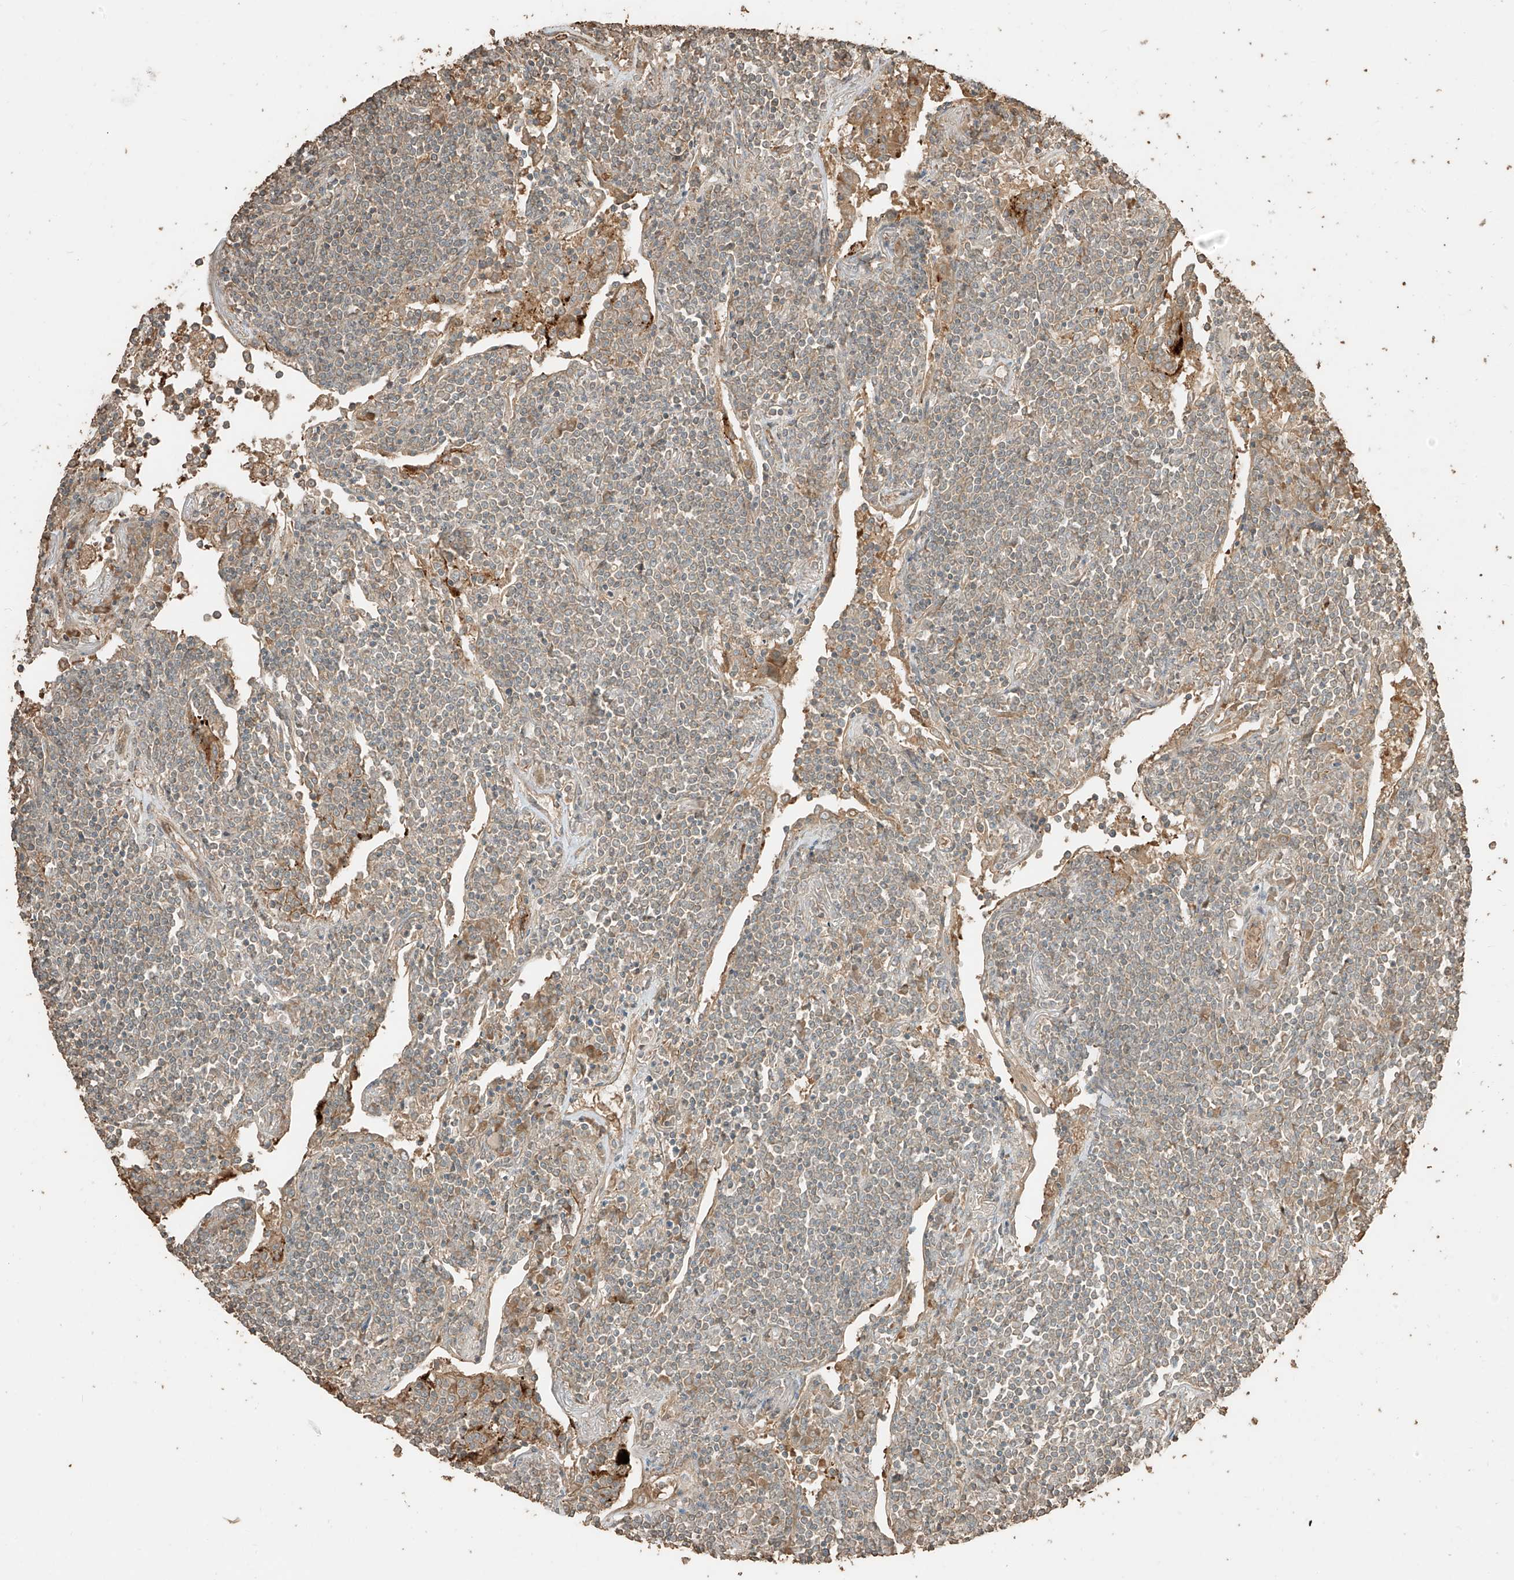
{"staining": {"intensity": "weak", "quantity": ">75%", "location": "cytoplasmic/membranous"}, "tissue": "lymphoma", "cell_type": "Tumor cells", "image_type": "cancer", "snomed": [{"axis": "morphology", "description": "Malignant lymphoma, non-Hodgkin's type, Low grade"}, {"axis": "topography", "description": "Lung"}], "caption": "Tumor cells exhibit low levels of weak cytoplasmic/membranous expression in approximately >75% of cells in human lymphoma.", "gene": "RFTN2", "patient": {"sex": "female", "age": 71}}